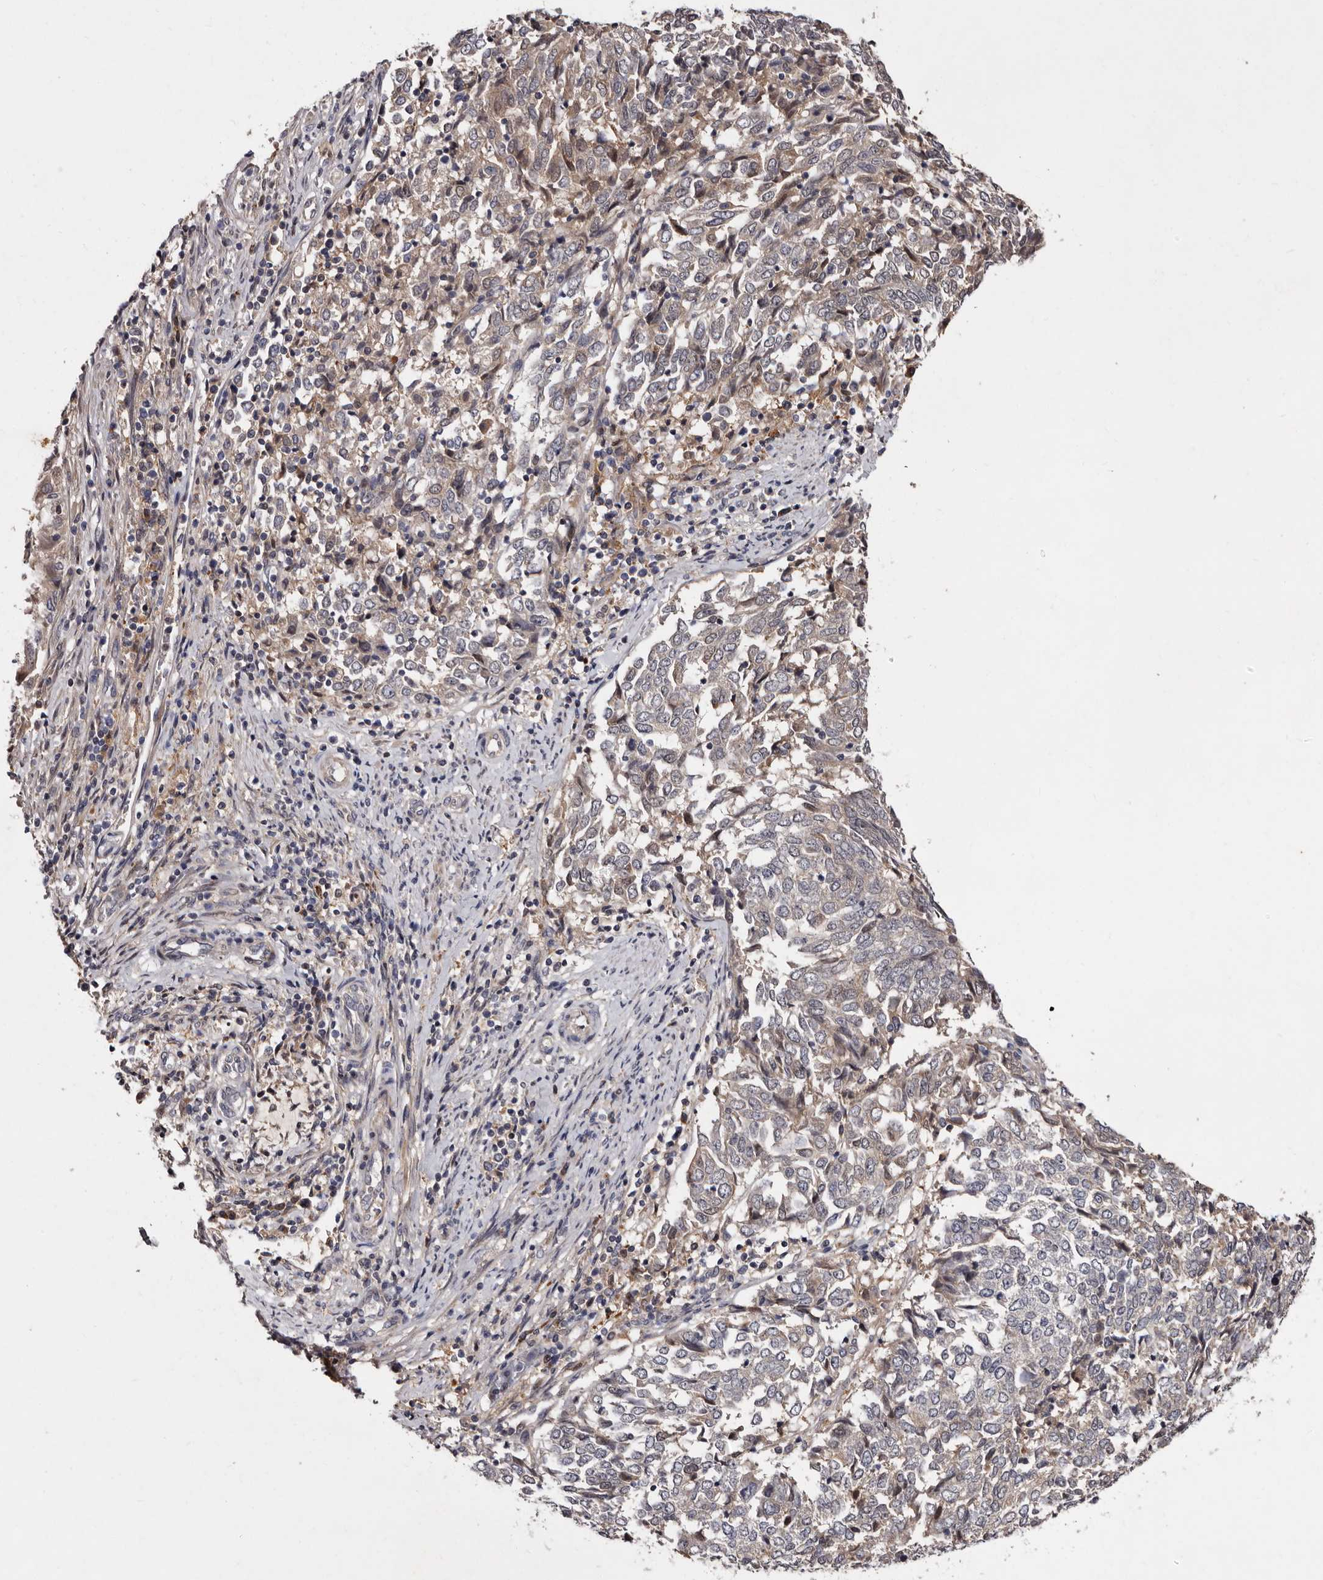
{"staining": {"intensity": "negative", "quantity": "none", "location": "none"}, "tissue": "endometrial cancer", "cell_type": "Tumor cells", "image_type": "cancer", "snomed": [{"axis": "morphology", "description": "Adenocarcinoma, NOS"}, {"axis": "topography", "description": "Endometrium"}], "caption": "This image is of endometrial adenocarcinoma stained with immunohistochemistry (IHC) to label a protein in brown with the nuclei are counter-stained blue. There is no positivity in tumor cells. Nuclei are stained in blue.", "gene": "DNPH1", "patient": {"sex": "female", "age": 80}}